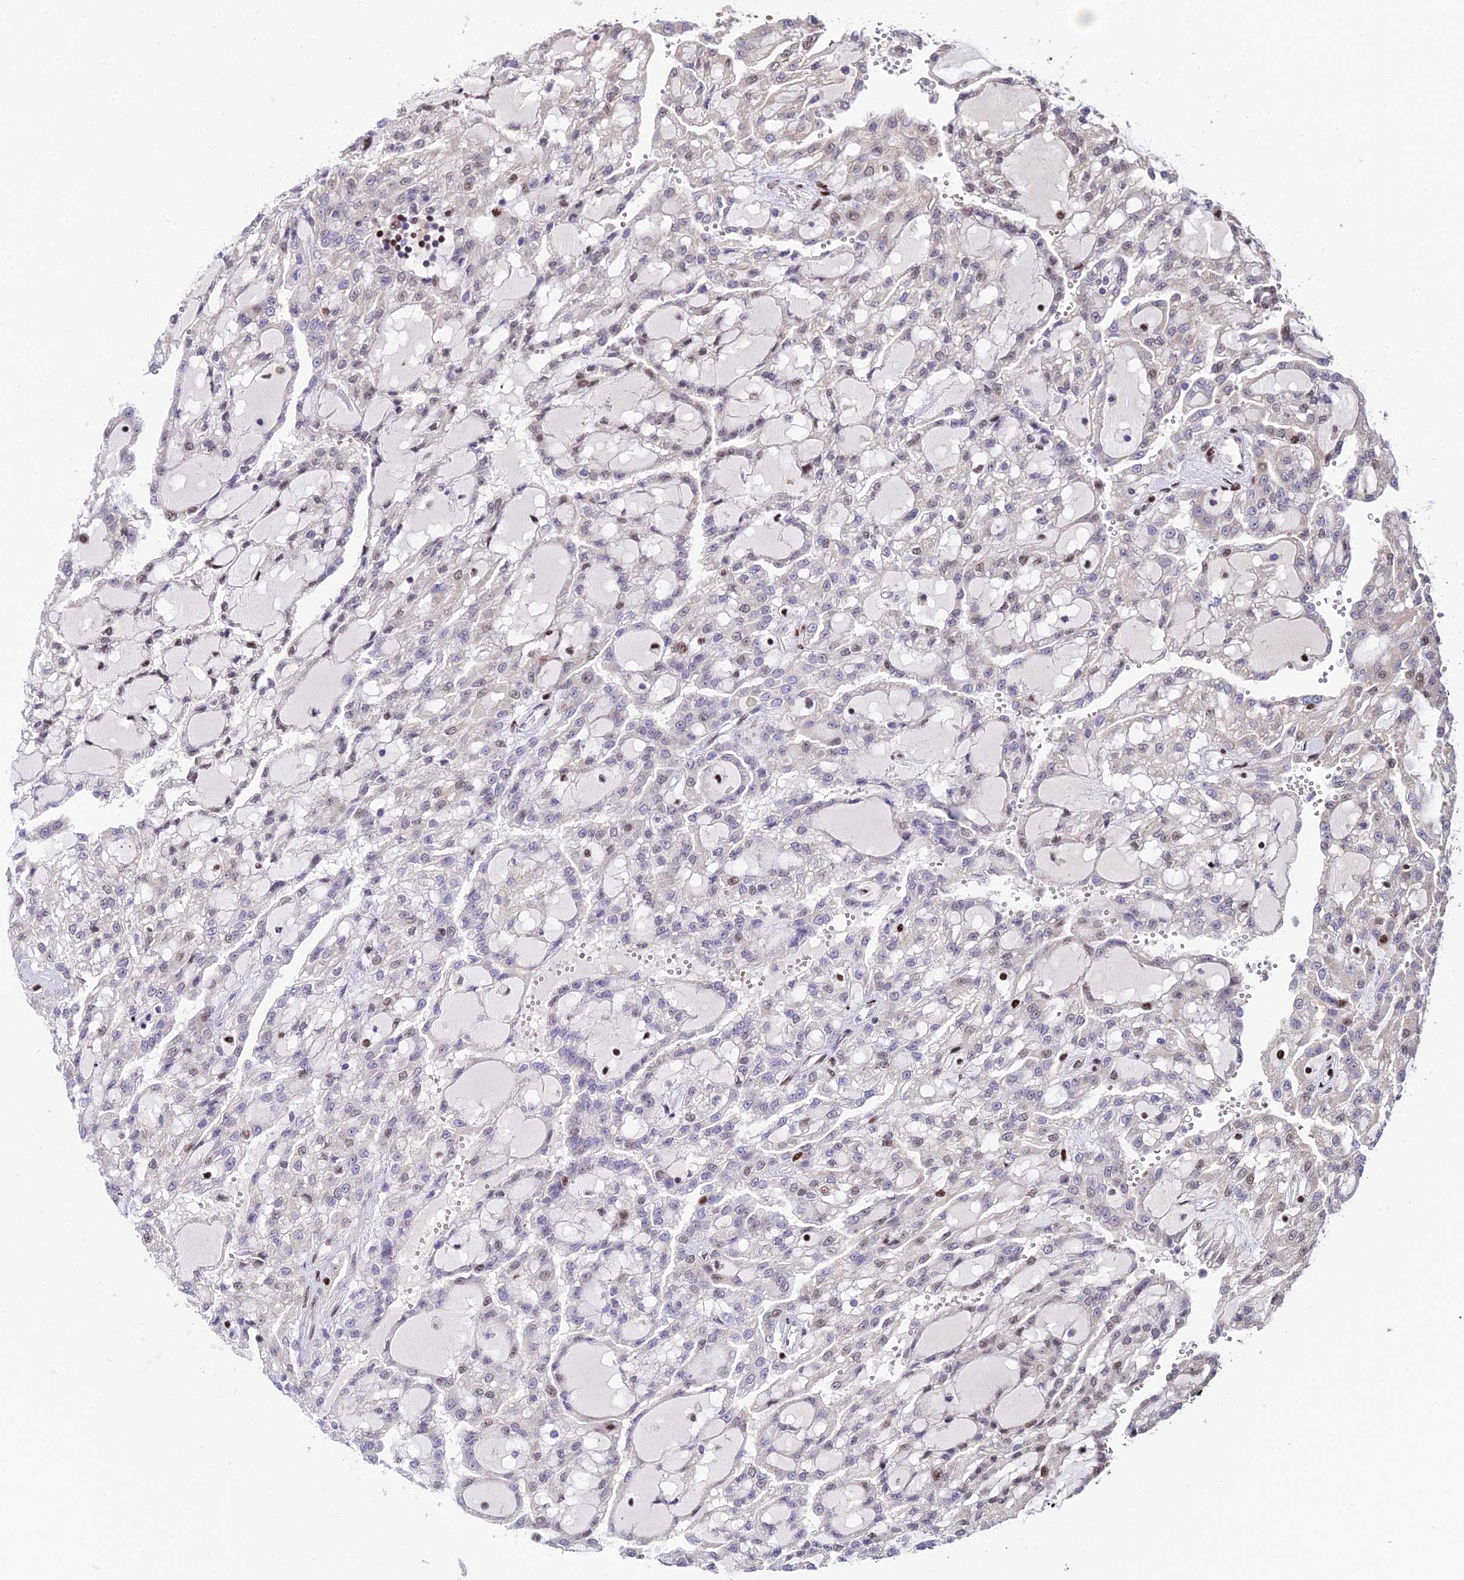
{"staining": {"intensity": "weak", "quantity": "<25%", "location": "nuclear"}, "tissue": "renal cancer", "cell_type": "Tumor cells", "image_type": "cancer", "snomed": [{"axis": "morphology", "description": "Adenocarcinoma, NOS"}, {"axis": "topography", "description": "Kidney"}], "caption": "Adenocarcinoma (renal) was stained to show a protein in brown. There is no significant expression in tumor cells.", "gene": "CIB3", "patient": {"sex": "male", "age": 63}}